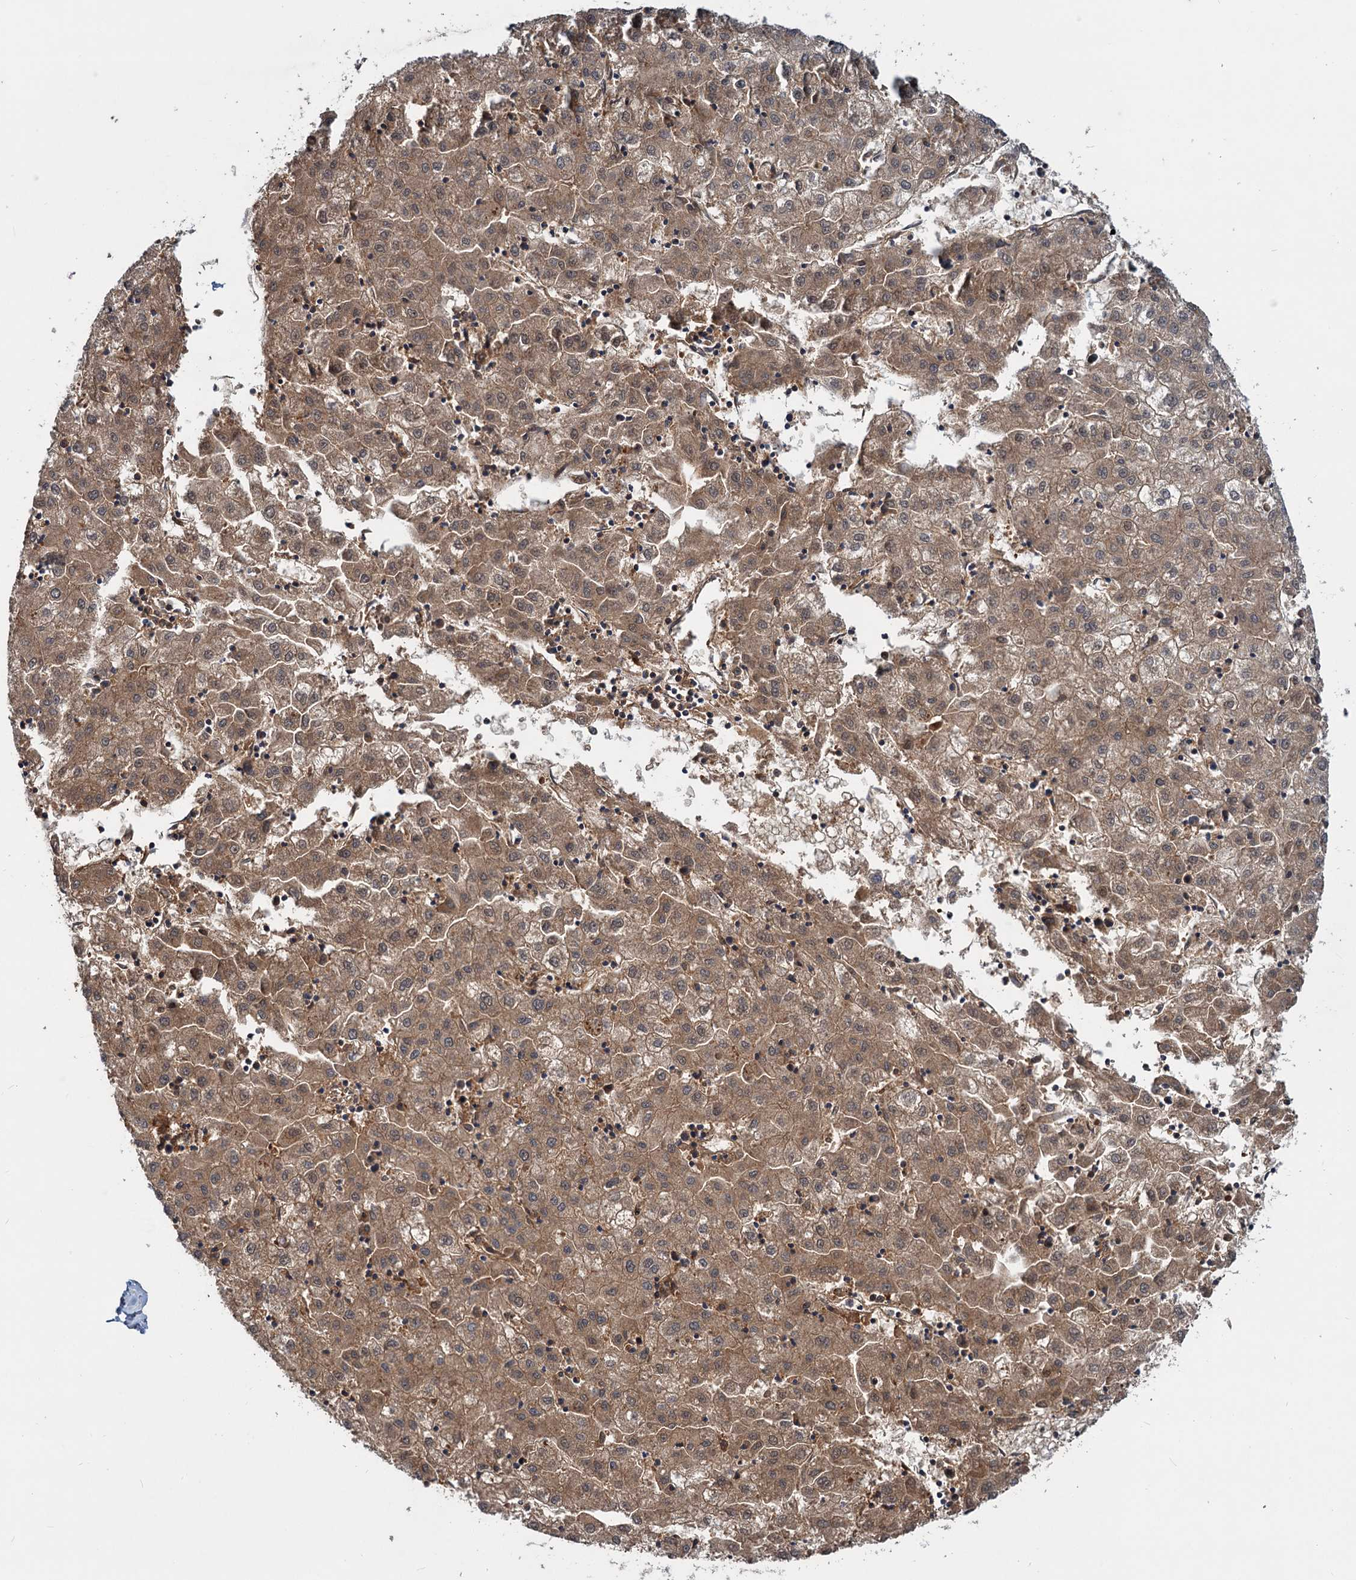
{"staining": {"intensity": "moderate", "quantity": ">75%", "location": "cytoplasmic/membranous"}, "tissue": "liver cancer", "cell_type": "Tumor cells", "image_type": "cancer", "snomed": [{"axis": "morphology", "description": "Carcinoma, Hepatocellular, NOS"}, {"axis": "topography", "description": "Liver"}], "caption": "Immunohistochemical staining of human liver hepatocellular carcinoma shows medium levels of moderate cytoplasmic/membranous protein staining in approximately >75% of tumor cells. The protein is shown in brown color, while the nuclei are stained blue.", "gene": "CHRD", "patient": {"sex": "male", "age": 72}}